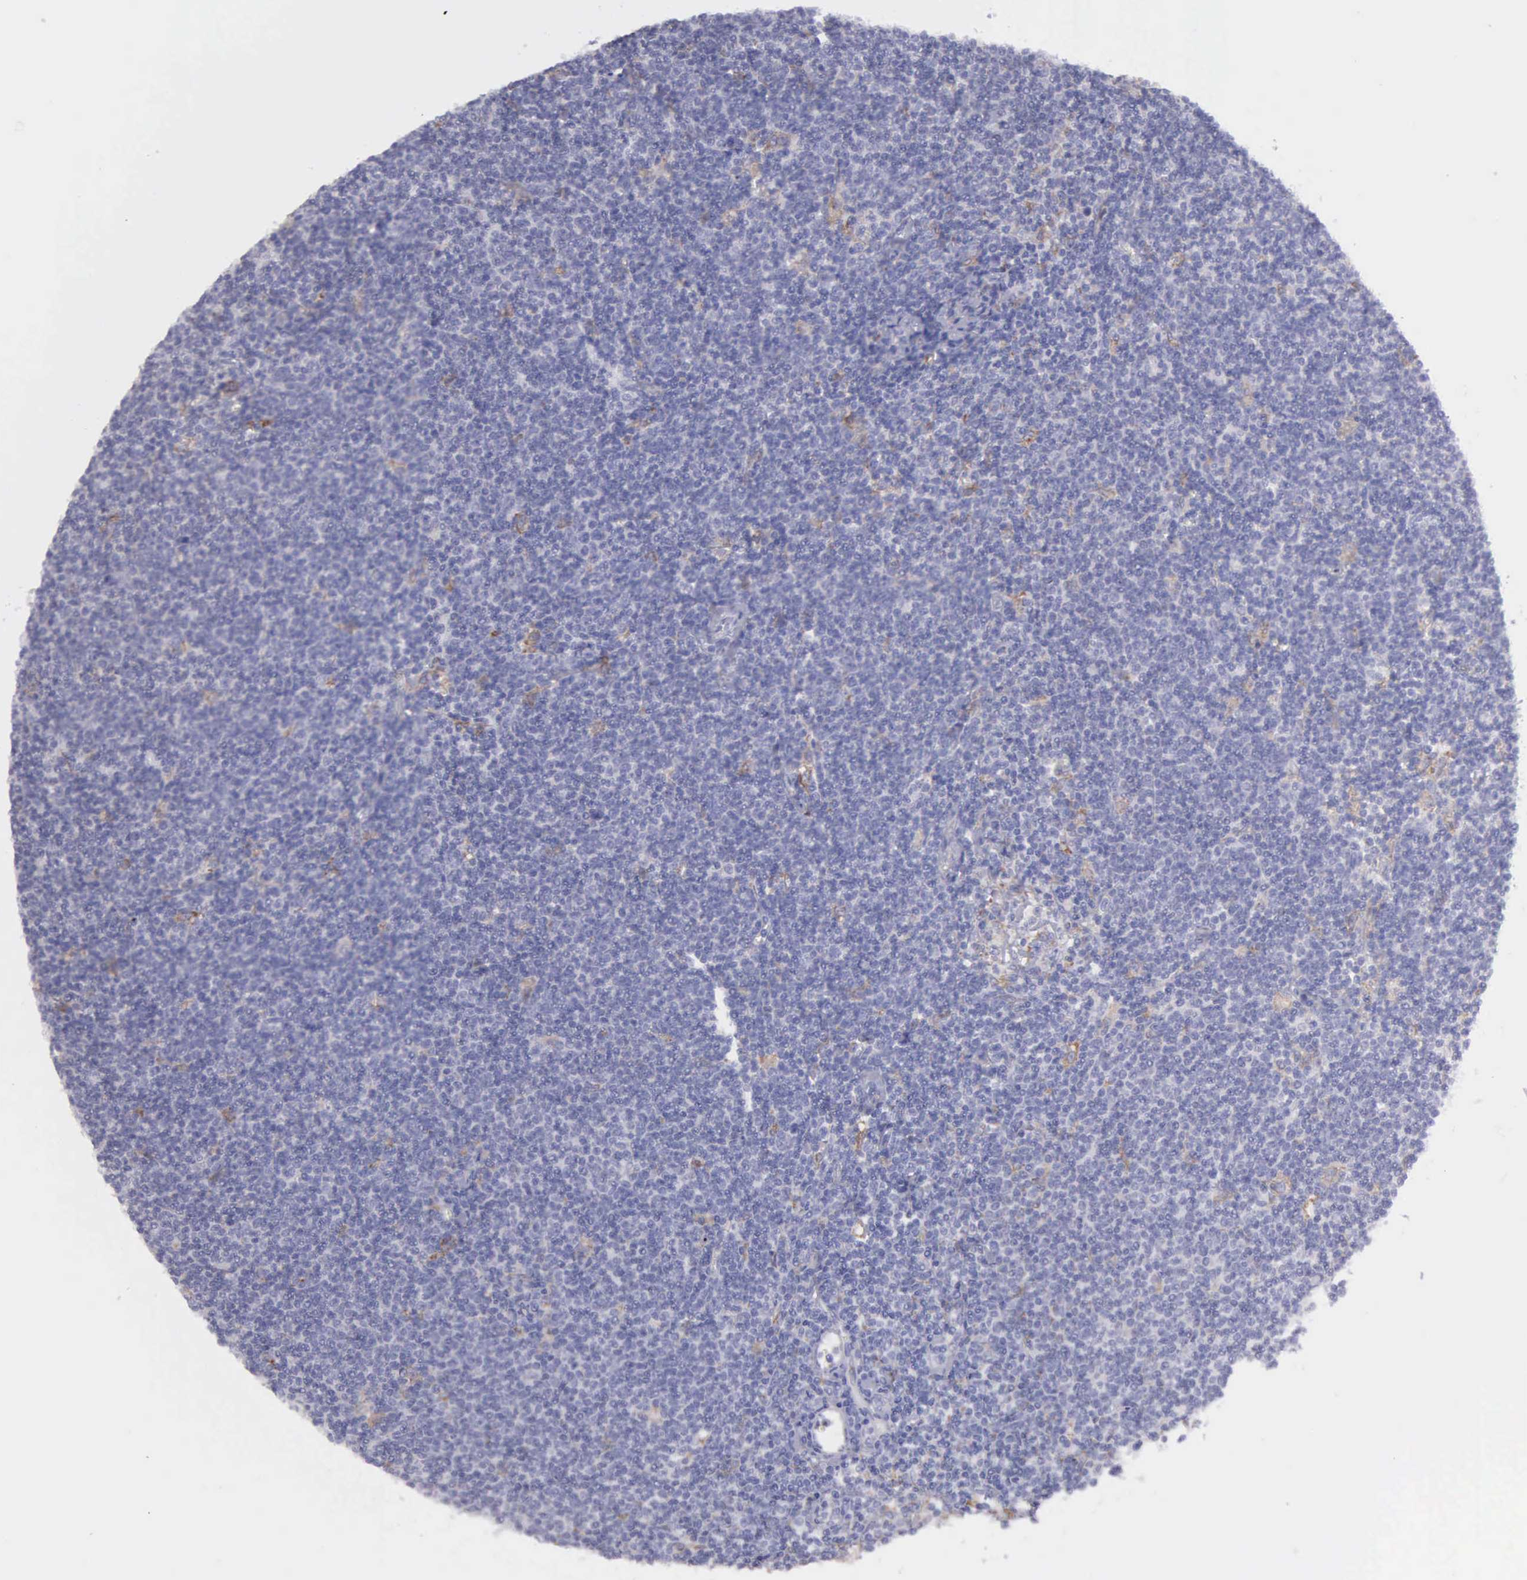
{"staining": {"intensity": "negative", "quantity": "none", "location": "none"}, "tissue": "lymphoma", "cell_type": "Tumor cells", "image_type": "cancer", "snomed": [{"axis": "morphology", "description": "Malignant lymphoma, non-Hodgkin's type, Low grade"}, {"axis": "topography", "description": "Lymph node"}], "caption": "IHC photomicrograph of human lymphoma stained for a protein (brown), which exhibits no expression in tumor cells.", "gene": "TYRP1", "patient": {"sex": "male", "age": 65}}